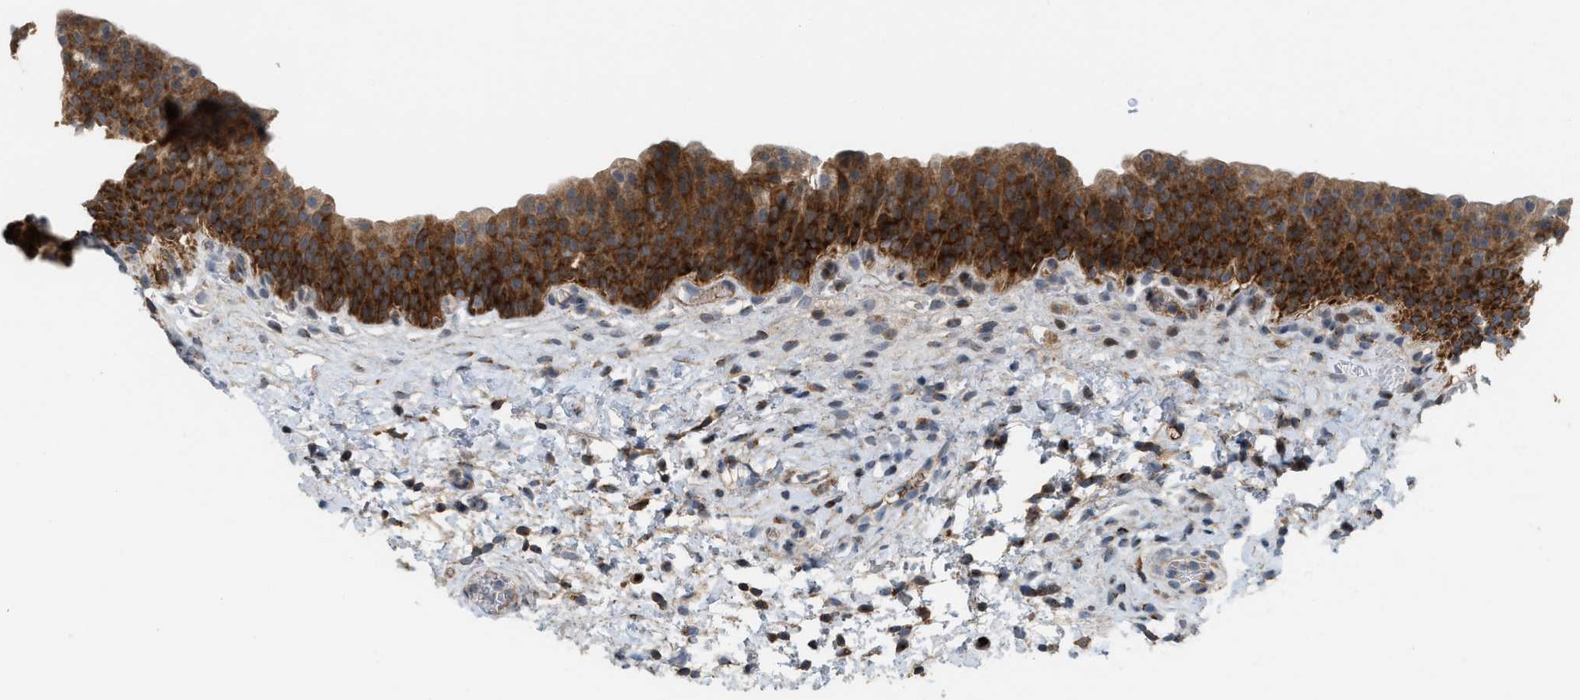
{"staining": {"intensity": "strong", "quantity": ">75%", "location": "cytoplasmic/membranous"}, "tissue": "urinary bladder", "cell_type": "Urothelial cells", "image_type": "normal", "snomed": [{"axis": "morphology", "description": "Normal tissue, NOS"}, {"axis": "topography", "description": "Urinary bladder"}], "caption": "Brown immunohistochemical staining in benign urinary bladder exhibits strong cytoplasmic/membranous expression in approximately >75% of urothelial cells.", "gene": "DIPK1A", "patient": {"sex": "male", "age": 37}}